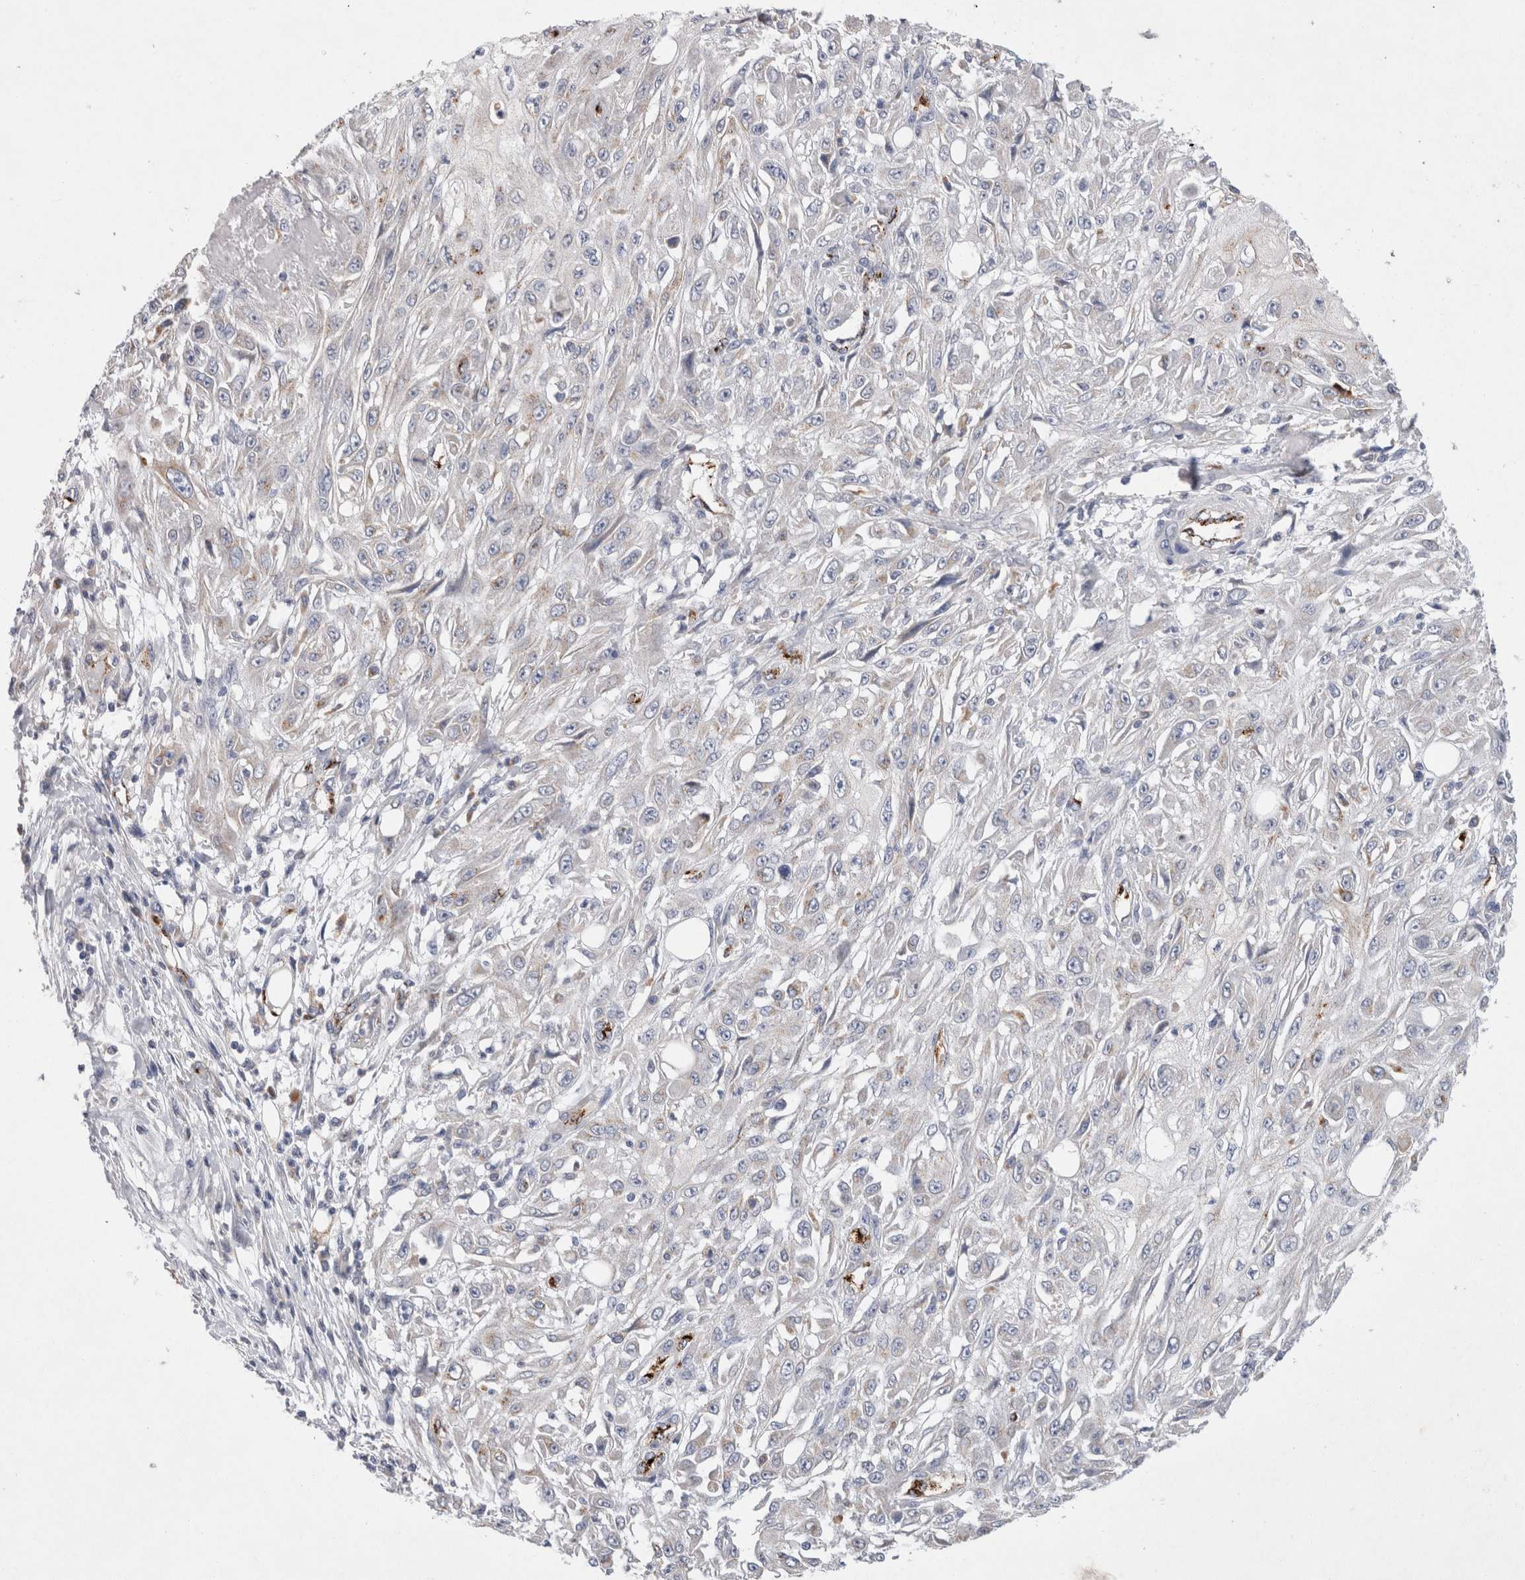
{"staining": {"intensity": "weak", "quantity": "<25%", "location": "cytoplasmic/membranous"}, "tissue": "skin cancer", "cell_type": "Tumor cells", "image_type": "cancer", "snomed": [{"axis": "morphology", "description": "Squamous cell carcinoma, NOS"}, {"axis": "morphology", "description": "Squamous cell carcinoma, metastatic, NOS"}, {"axis": "topography", "description": "Skin"}, {"axis": "topography", "description": "Lymph node"}], "caption": "High power microscopy histopathology image of an immunohistochemistry micrograph of skin cancer, revealing no significant staining in tumor cells.", "gene": "IARS2", "patient": {"sex": "male", "age": 75}}